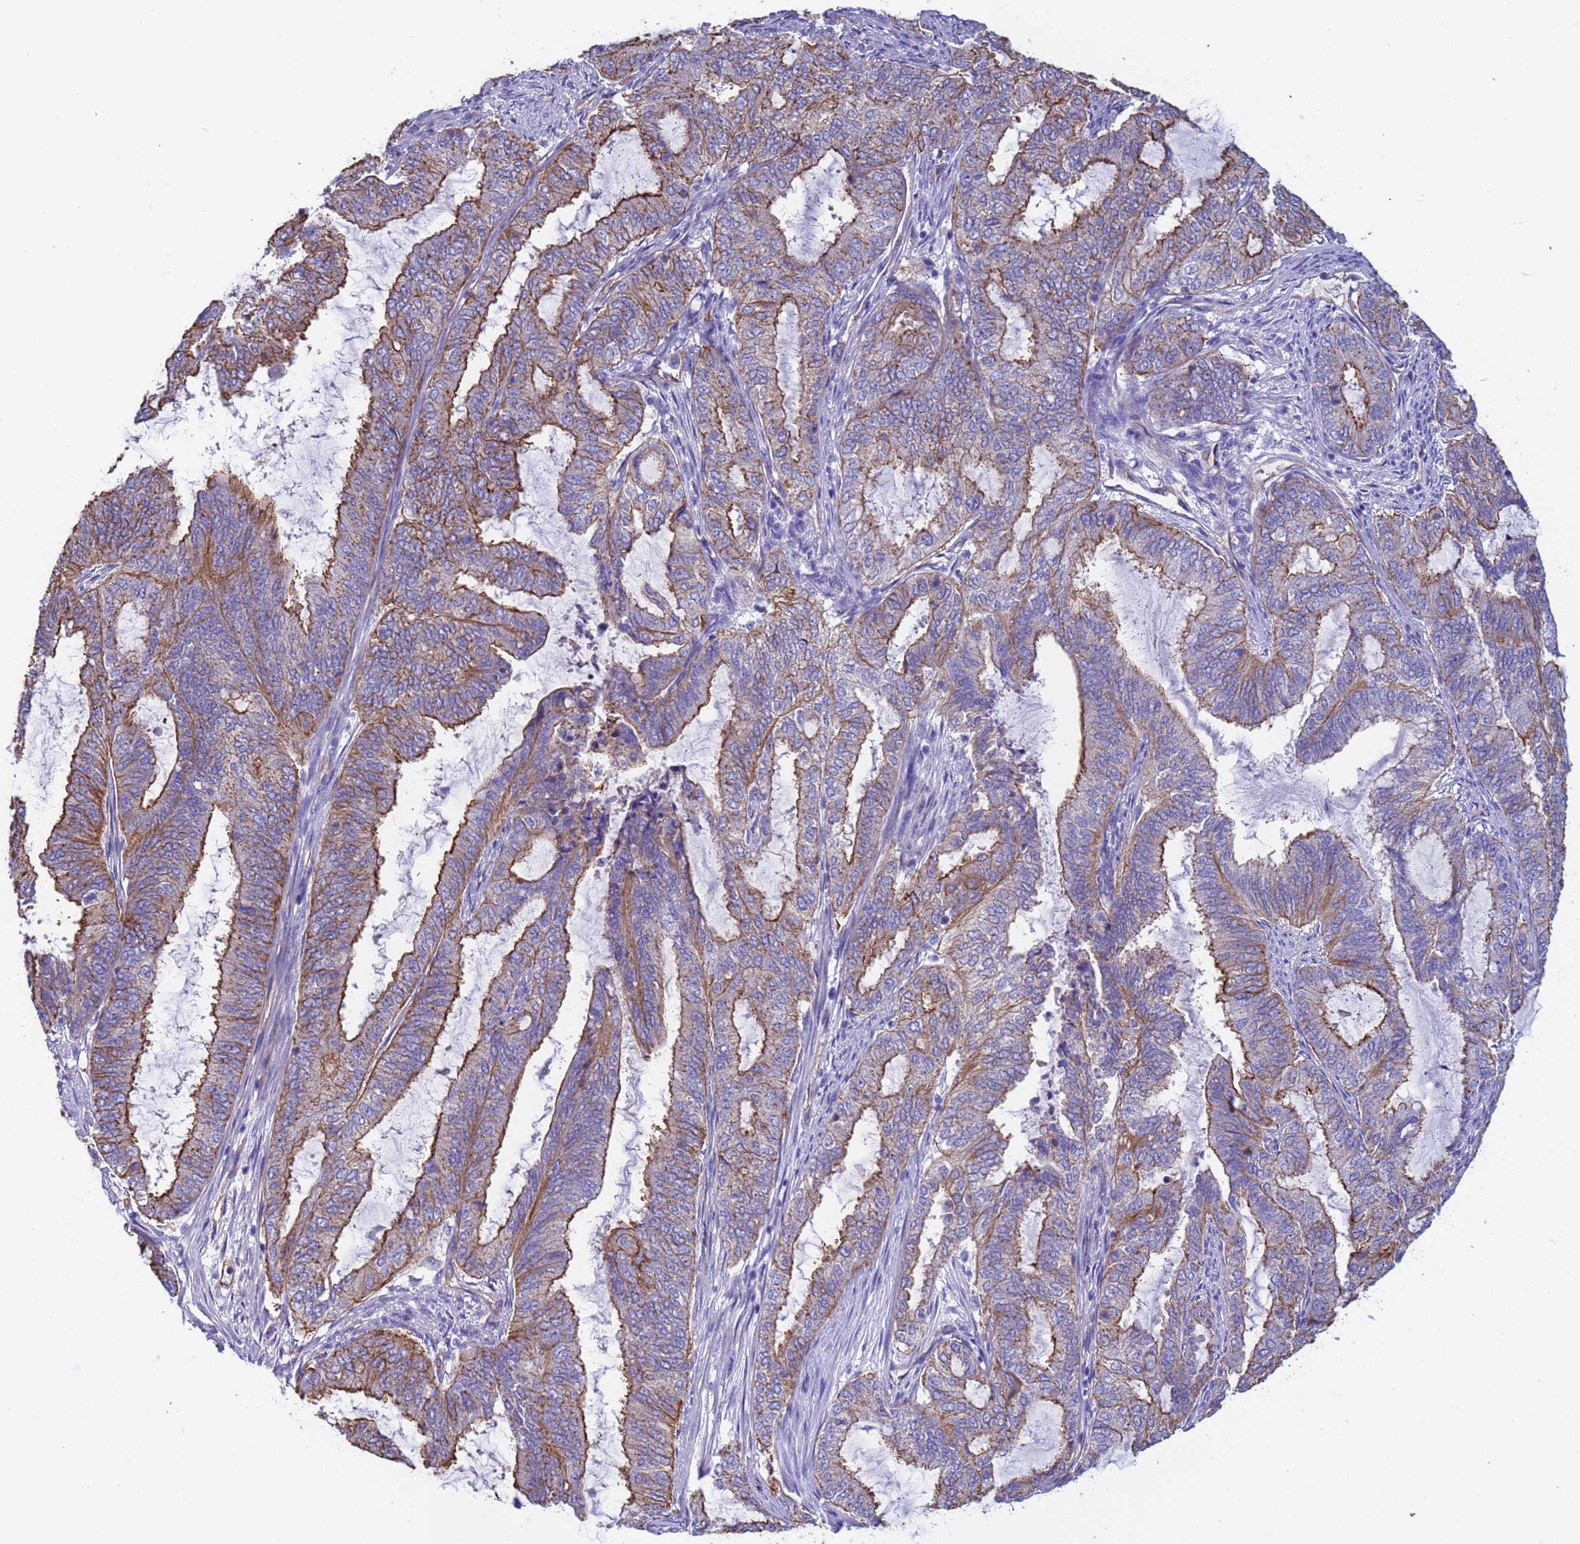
{"staining": {"intensity": "strong", "quantity": "25%-75%", "location": "cytoplasmic/membranous"}, "tissue": "endometrial cancer", "cell_type": "Tumor cells", "image_type": "cancer", "snomed": [{"axis": "morphology", "description": "Adenocarcinoma, NOS"}, {"axis": "topography", "description": "Endometrium"}], "caption": "Immunohistochemical staining of human adenocarcinoma (endometrial) demonstrates high levels of strong cytoplasmic/membranous protein expression in about 25%-75% of tumor cells. Nuclei are stained in blue.", "gene": "ZNF248", "patient": {"sex": "female", "age": 51}}